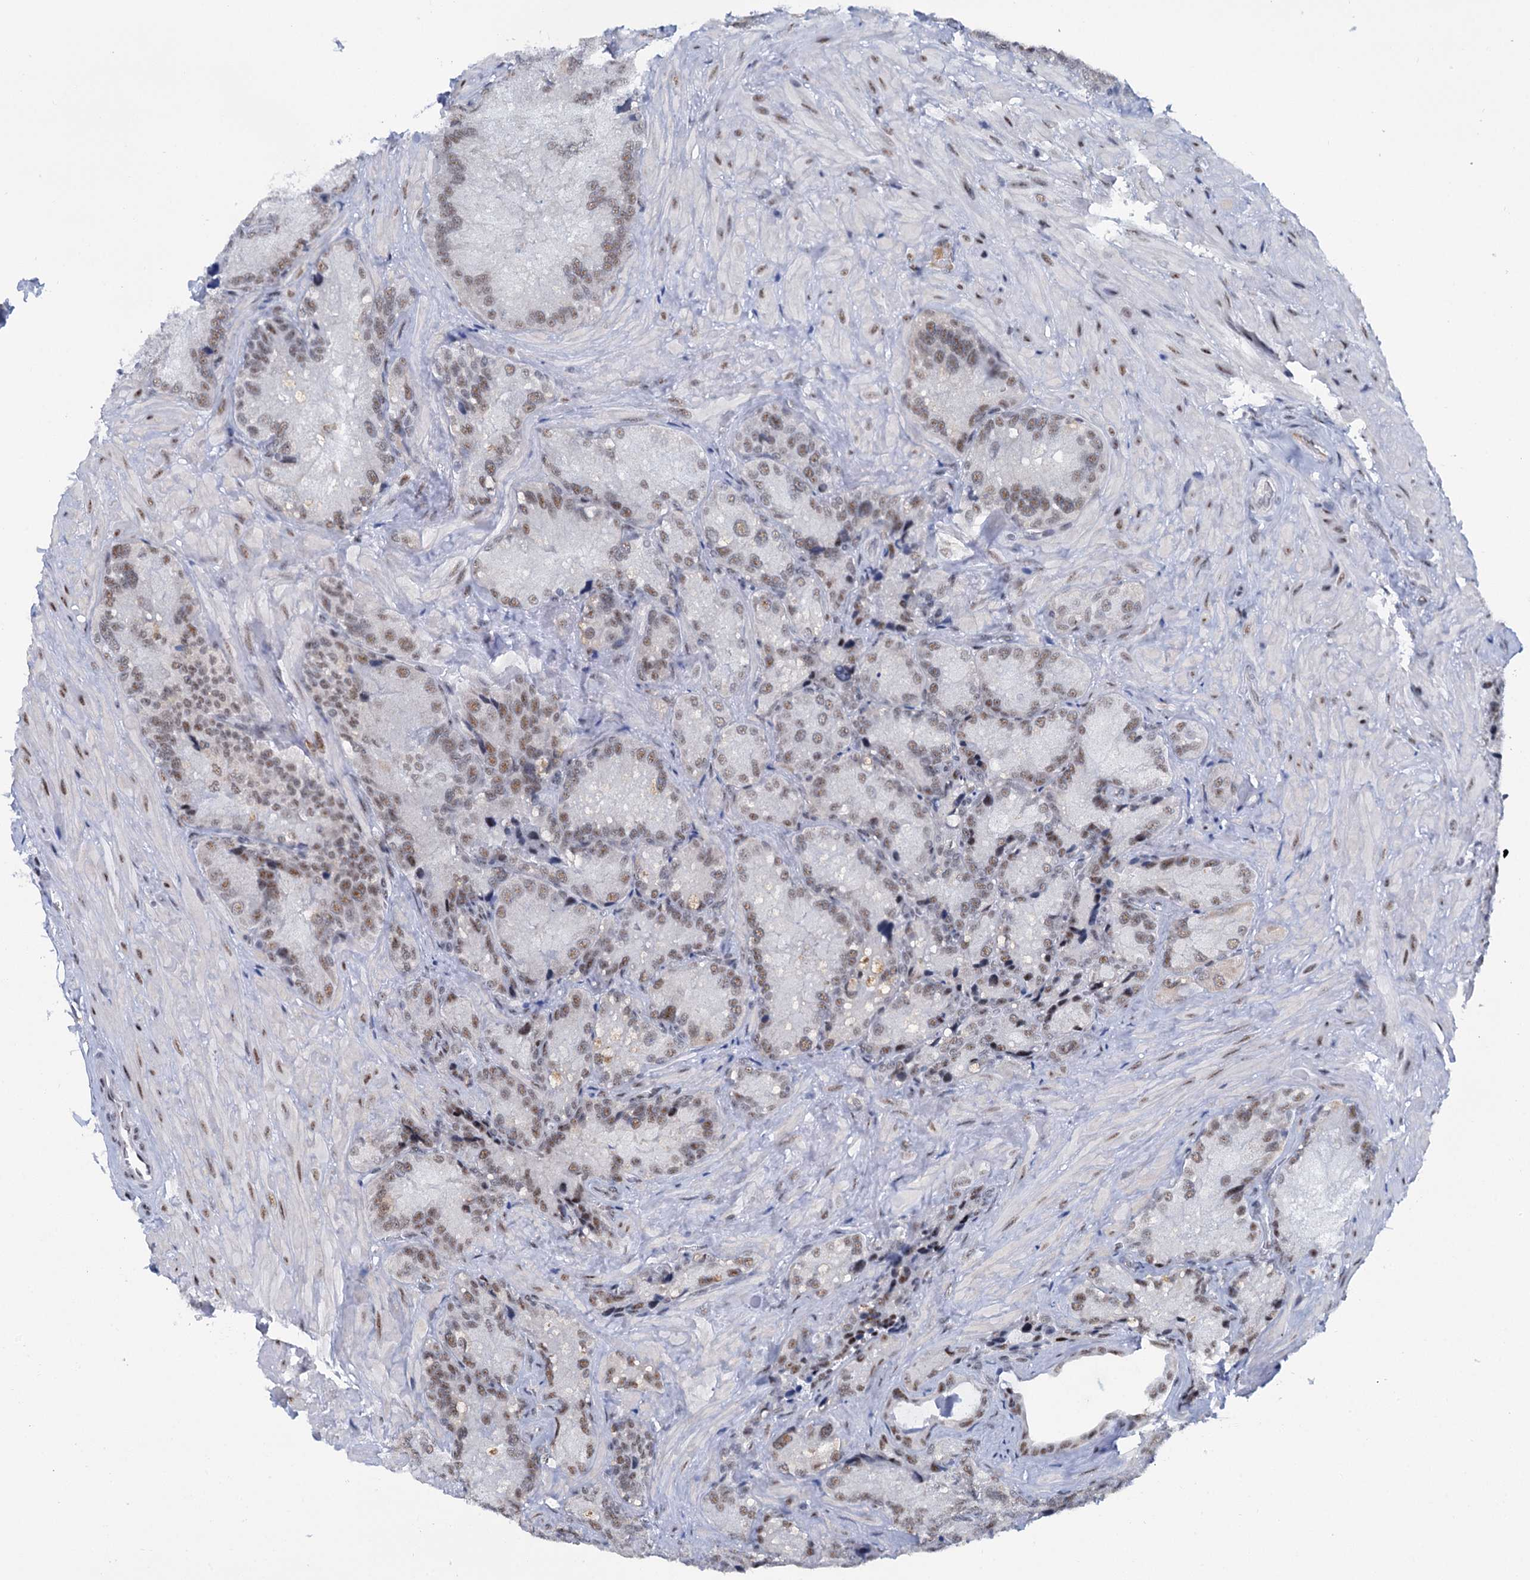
{"staining": {"intensity": "moderate", "quantity": "25%-75%", "location": "nuclear"}, "tissue": "seminal vesicle", "cell_type": "Glandular cells", "image_type": "normal", "snomed": [{"axis": "morphology", "description": "Normal tissue, NOS"}, {"axis": "topography", "description": "Seminal veicle"}], "caption": "IHC (DAB) staining of normal human seminal vesicle shows moderate nuclear protein staining in approximately 25%-75% of glandular cells. IHC stains the protein in brown and the nuclei are stained blue.", "gene": "SREK1", "patient": {"sex": "male", "age": 62}}